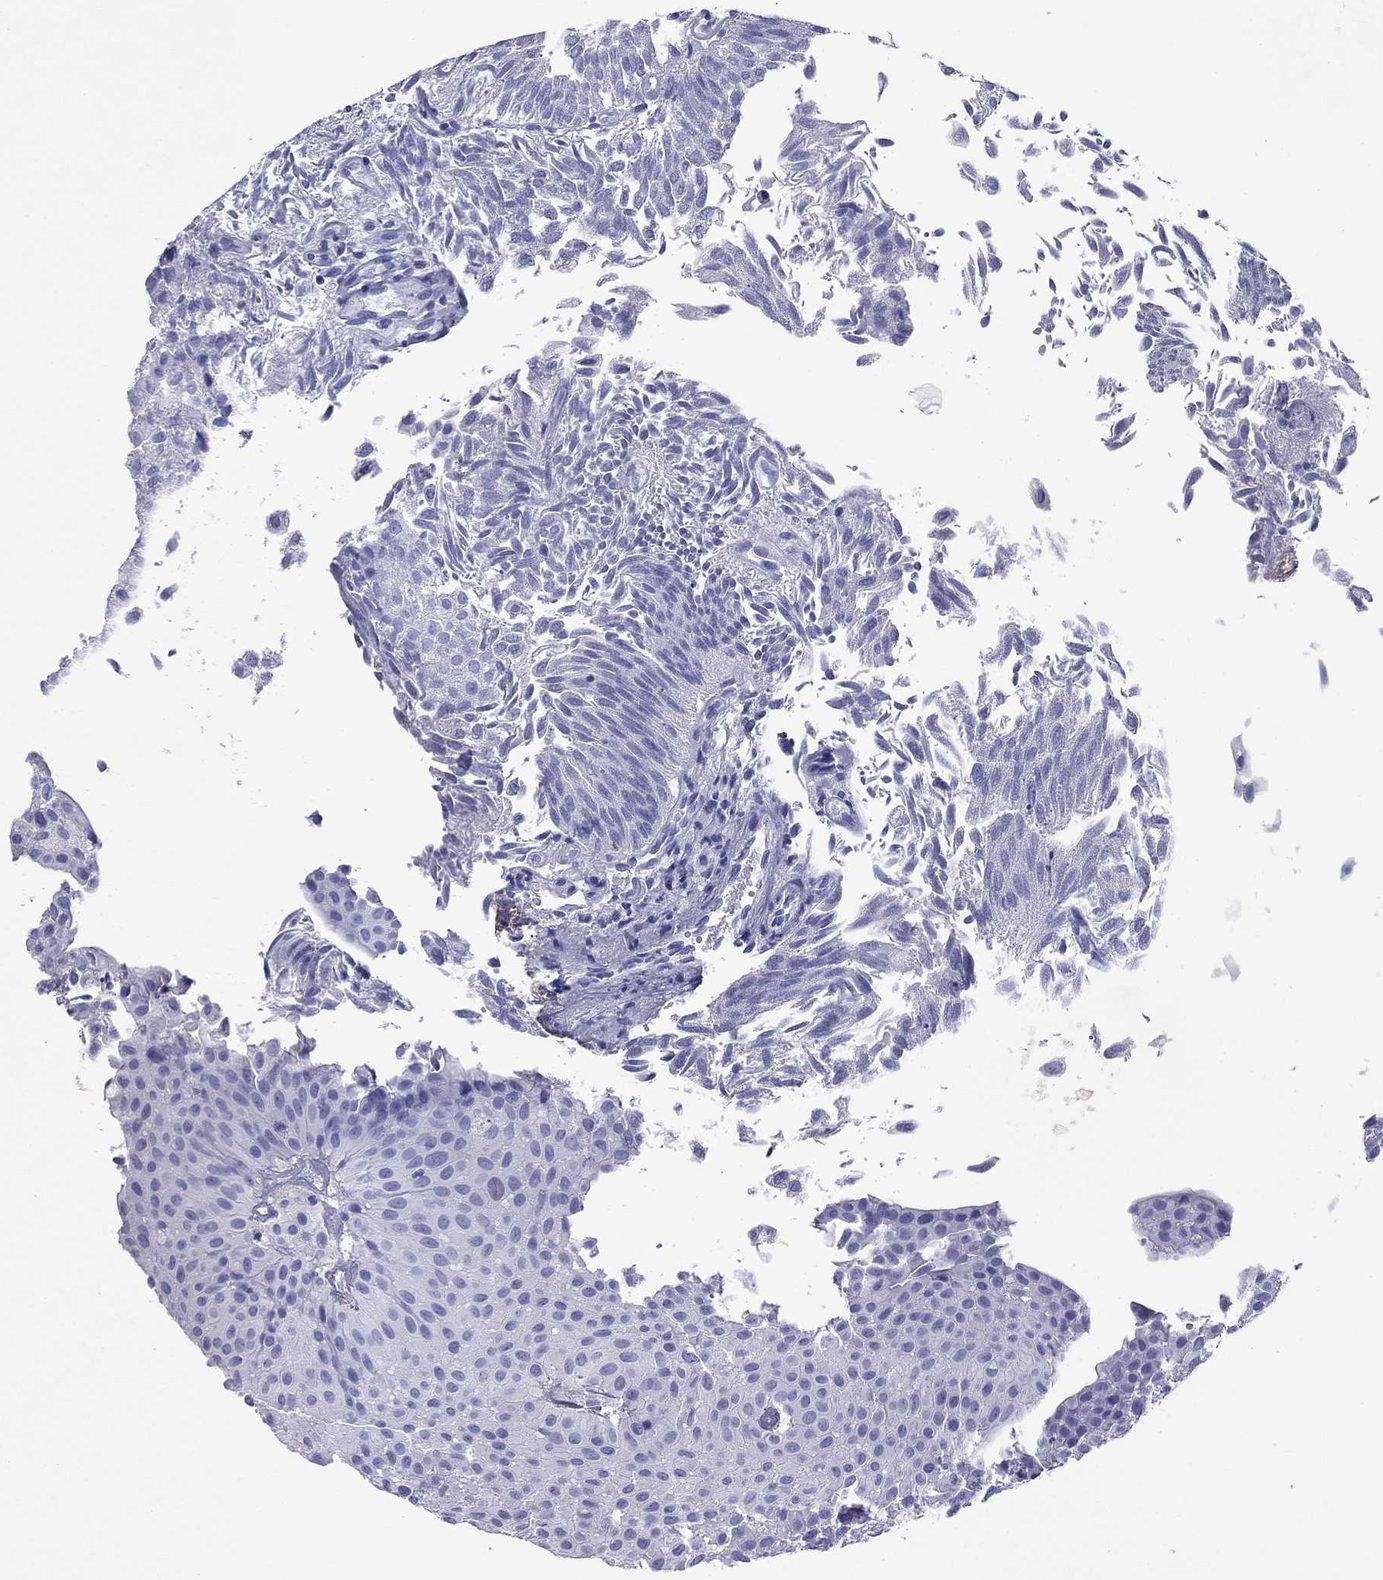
{"staining": {"intensity": "negative", "quantity": "none", "location": "none"}, "tissue": "urothelial cancer", "cell_type": "Tumor cells", "image_type": "cancer", "snomed": [{"axis": "morphology", "description": "Urothelial carcinoma, Low grade"}, {"axis": "topography", "description": "Urinary bladder"}], "caption": "This is an IHC micrograph of human low-grade urothelial carcinoma. There is no positivity in tumor cells.", "gene": "GZMK", "patient": {"sex": "male", "age": 64}}